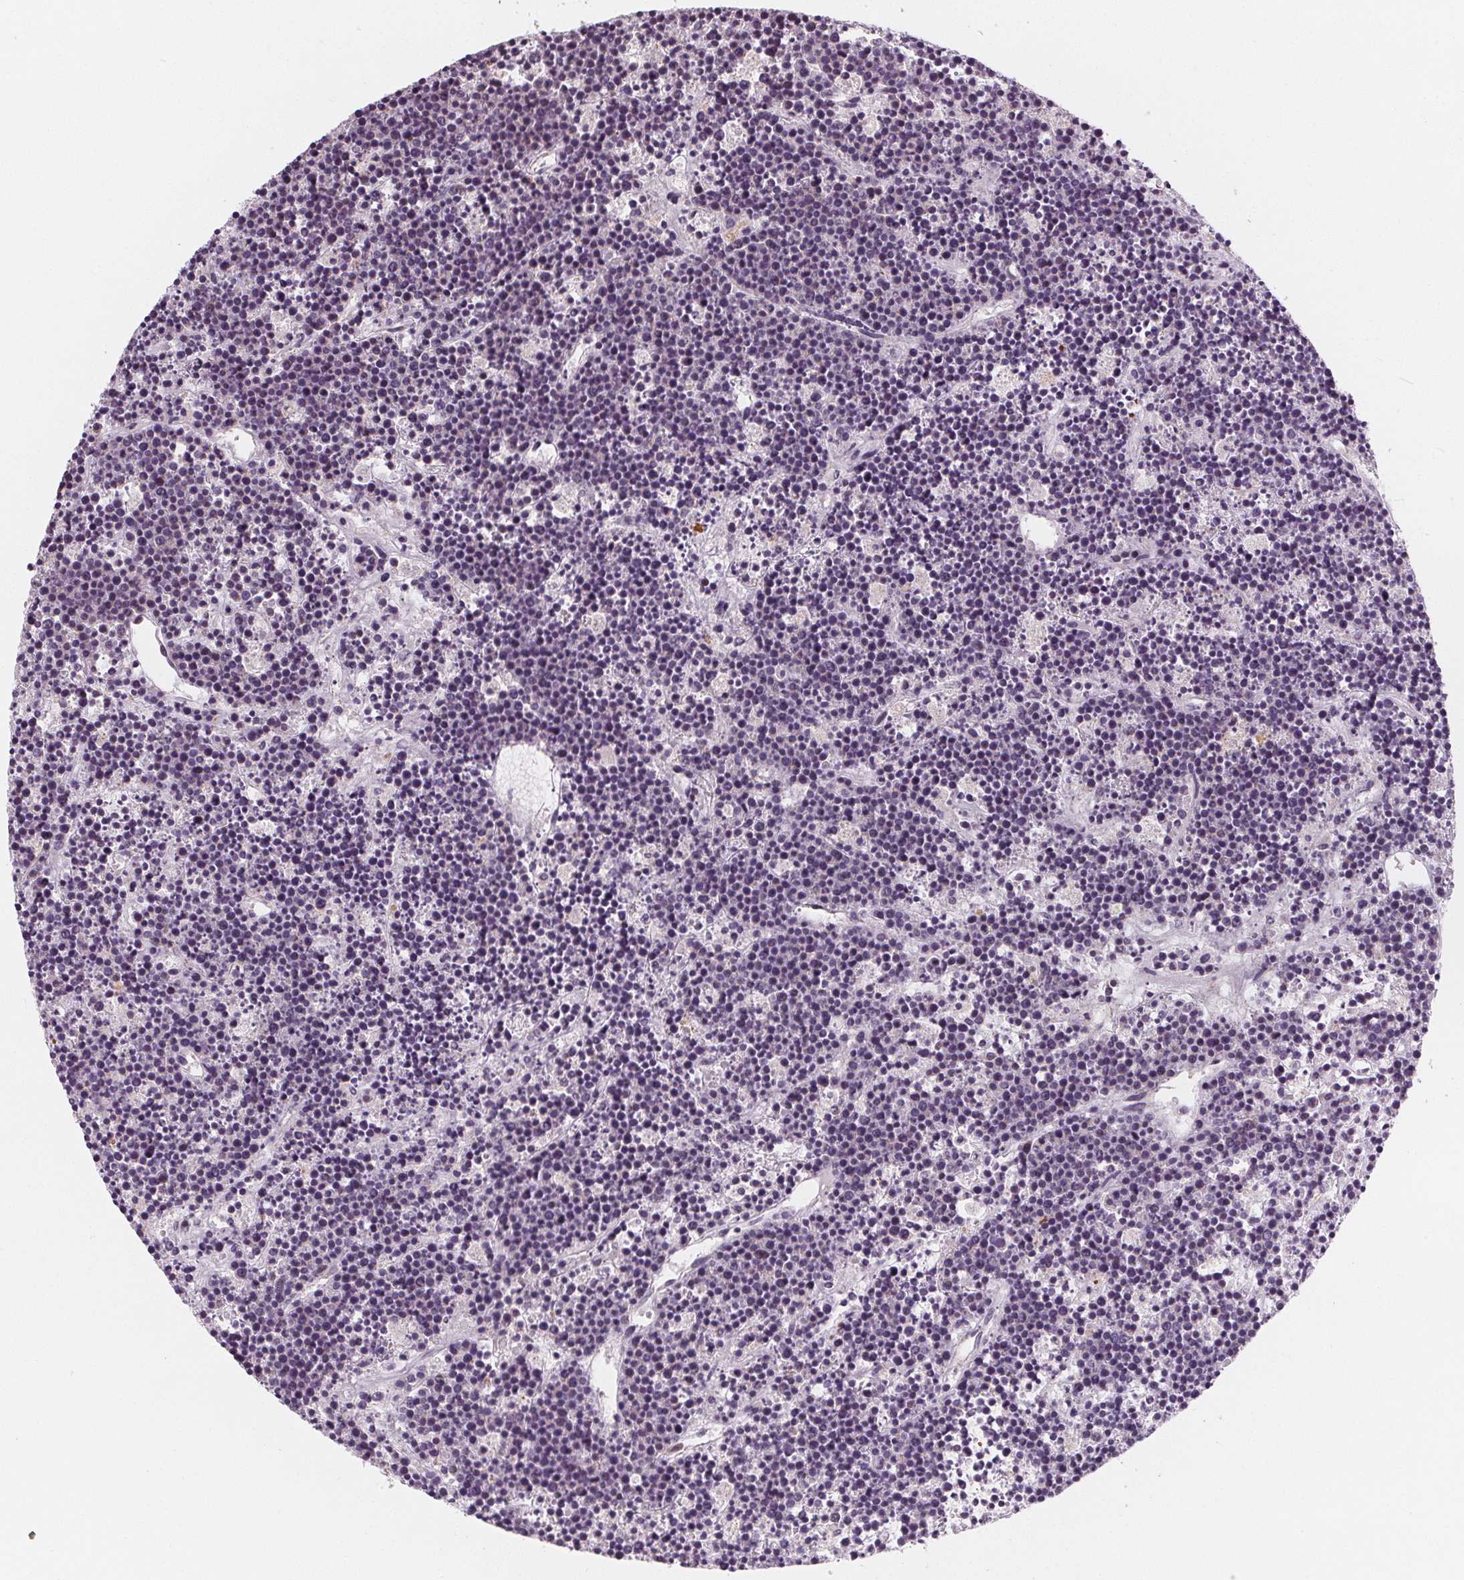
{"staining": {"intensity": "negative", "quantity": "none", "location": "none"}, "tissue": "lymphoma", "cell_type": "Tumor cells", "image_type": "cancer", "snomed": [{"axis": "morphology", "description": "Malignant lymphoma, non-Hodgkin's type, High grade"}, {"axis": "topography", "description": "Ovary"}], "caption": "High magnification brightfield microscopy of malignant lymphoma, non-Hodgkin's type (high-grade) stained with DAB (brown) and counterstained with hematoxylin (blue): tumor cells show no significant expression.", "gene": "DPM2", "patient": {"sex": "female", "age": 56}}